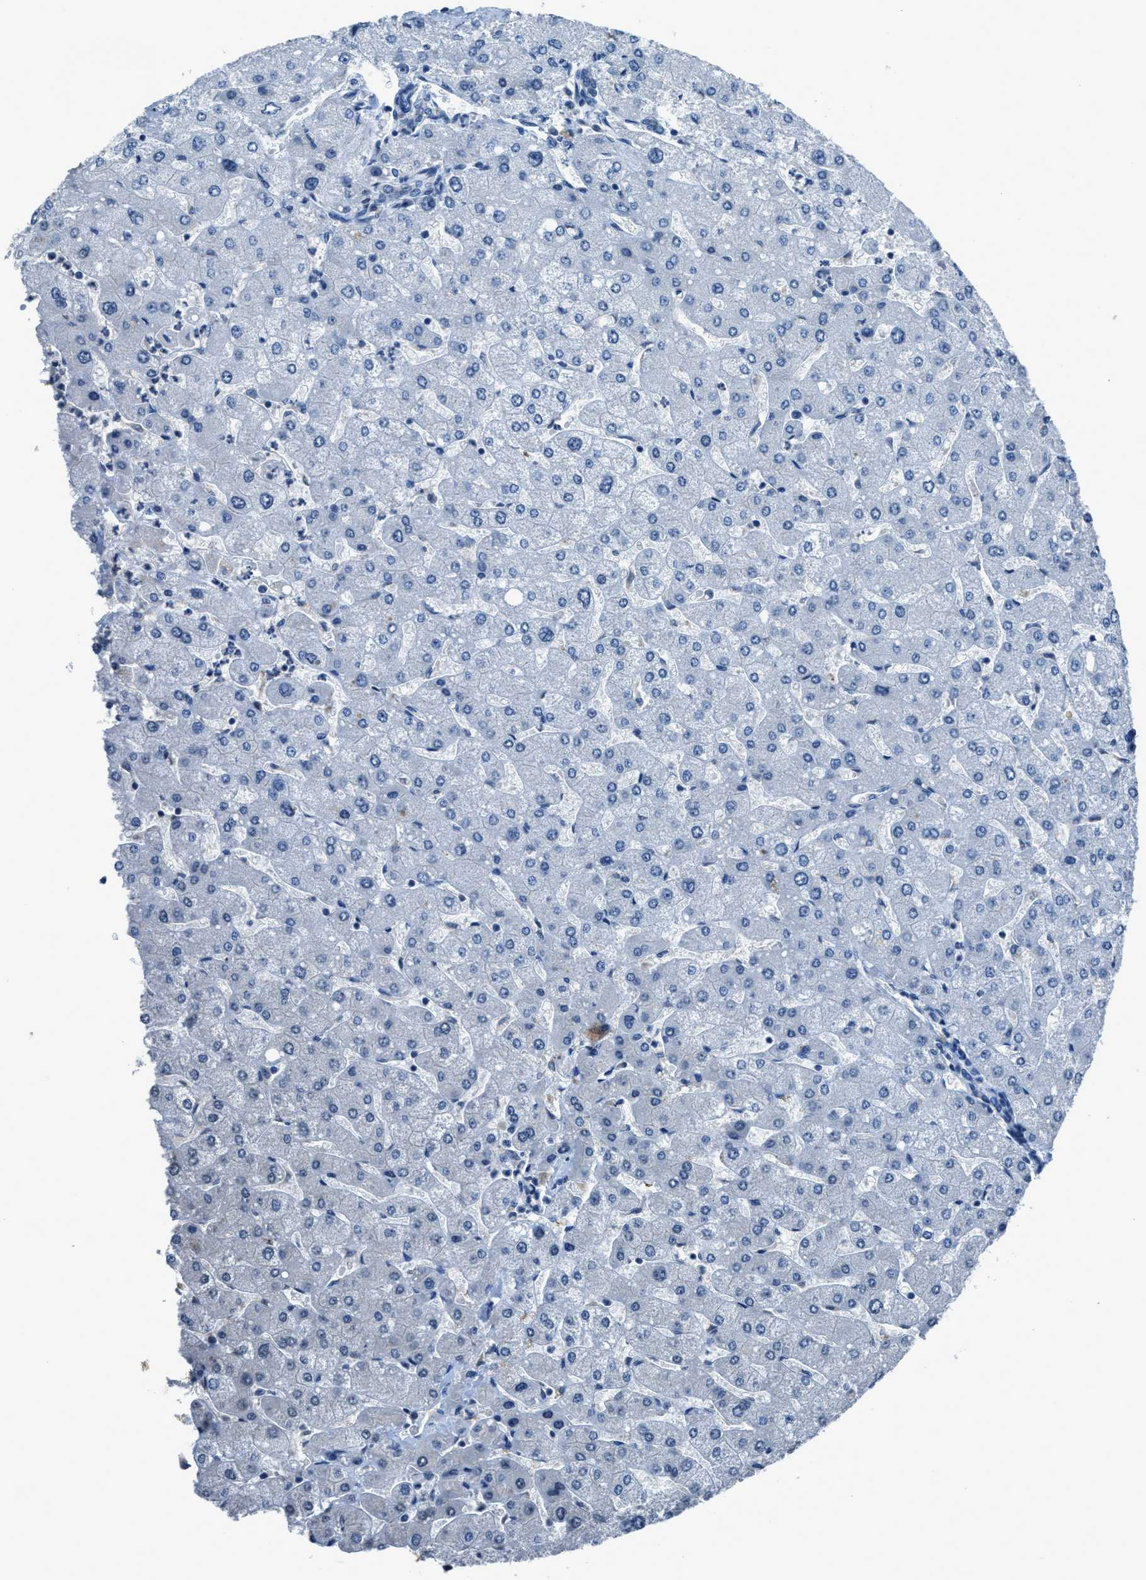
{"staining": {"intensity": "negative", "quantity": "none", "location": "none"}, "tissue": "liver", "cell_type": "Cholangiocytes", "image_type": "normal", "snomed": [{"axis": "morphology", "description": "Normal tissue, NOS"}, {"axis": "topography", "description": "Liver"}], "caption": "The immunohistochemistry histopathology image has no significant positivity in cholangiocytes of liver. (DAB (3,3'-diaminobenzidine) immunohistochemistry (IHC) with hematoxylin counter stain).", "gene": "DUSP19", "patient": {"sex": "male", "age": 55}}